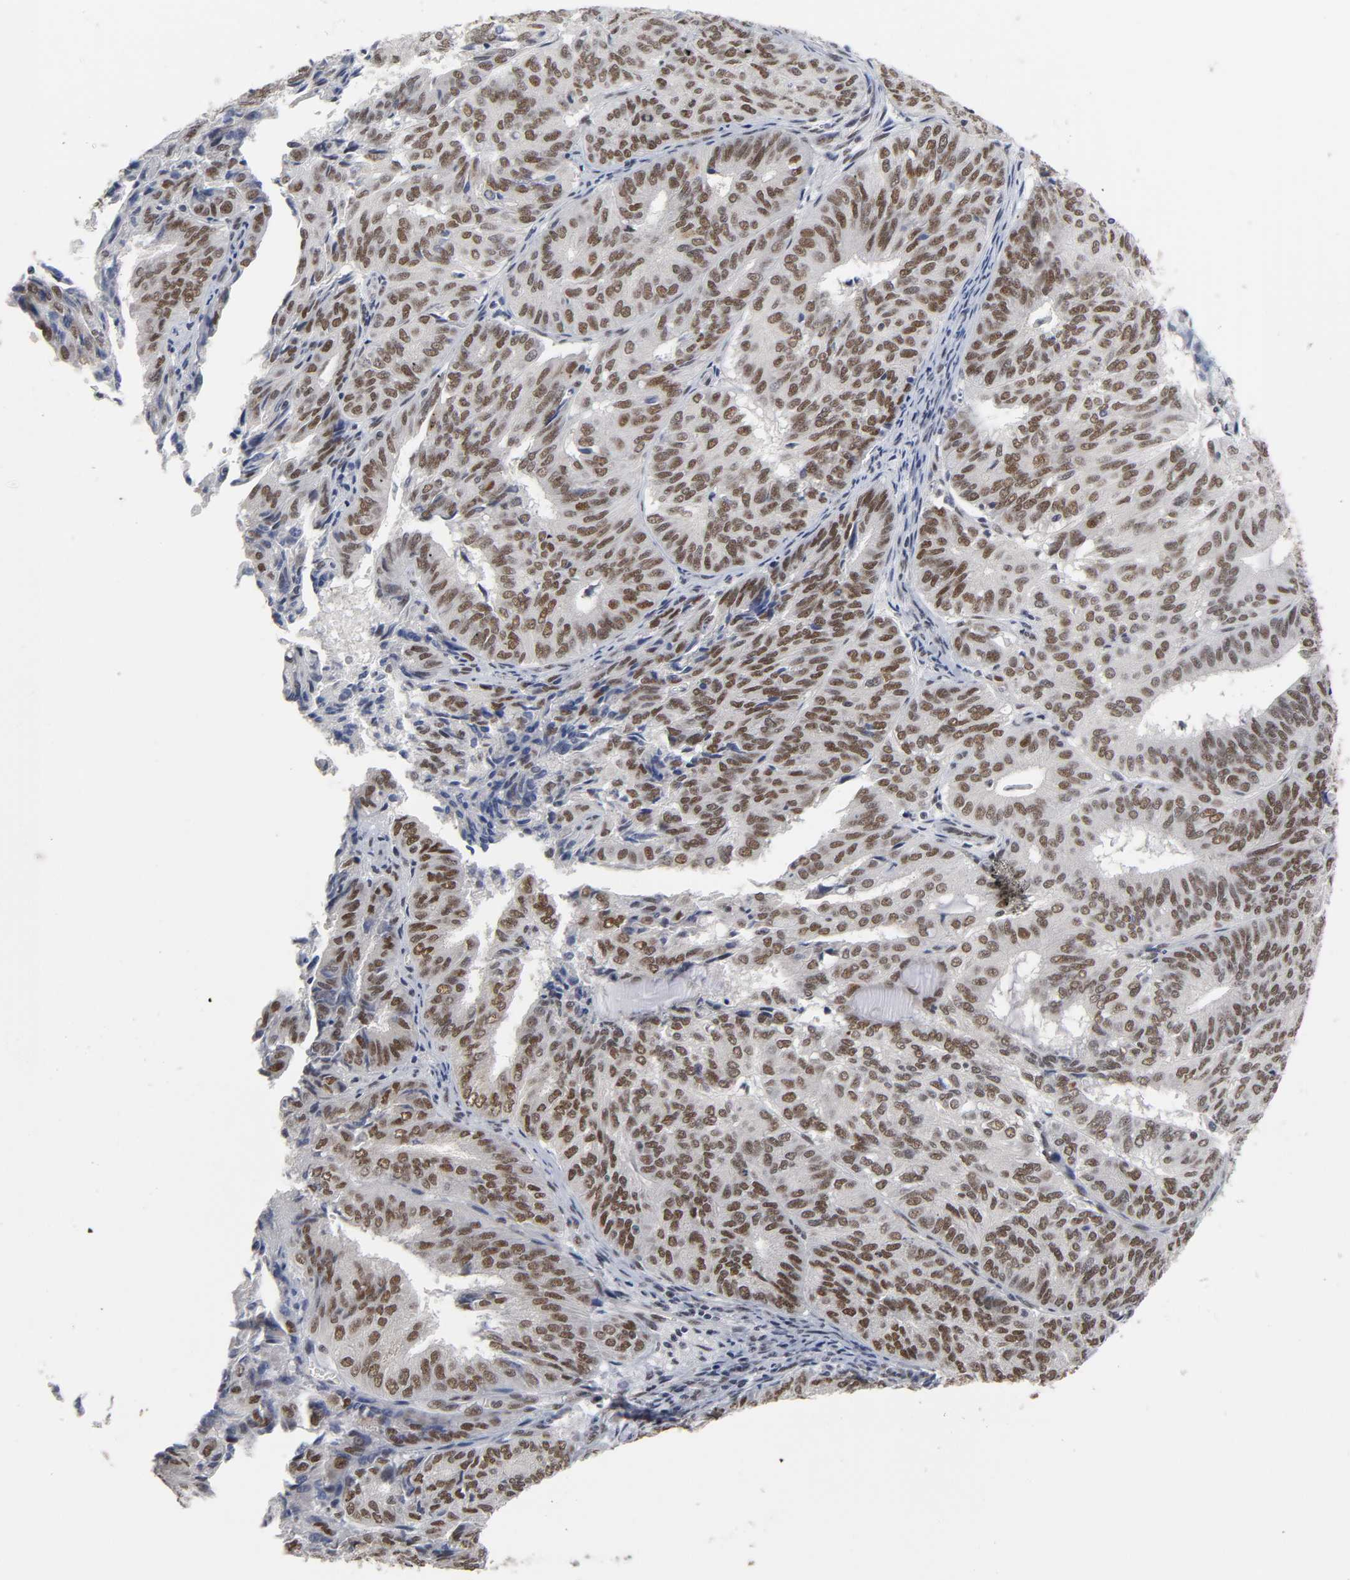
{"staining": {"intensity": "moderate", "quantity": ">75%", "location": "nuclear"}, "tissue": "endometrial cancer", "cell_type": "Tumor cells", "image_type": "cancer", "snomed": [{"axis": "morphology", "description": "Adenocarcinoma, NOS"}, {"axis": "topography", "description": "Uterus"}], "caption": "This is an image of immunohistochemistry staining of endometrial cancer, which shows moderate expression in the nuclear of tumor cells.", "gene": "TRIM33", "patient": {"sex": "female", "age": 60}}